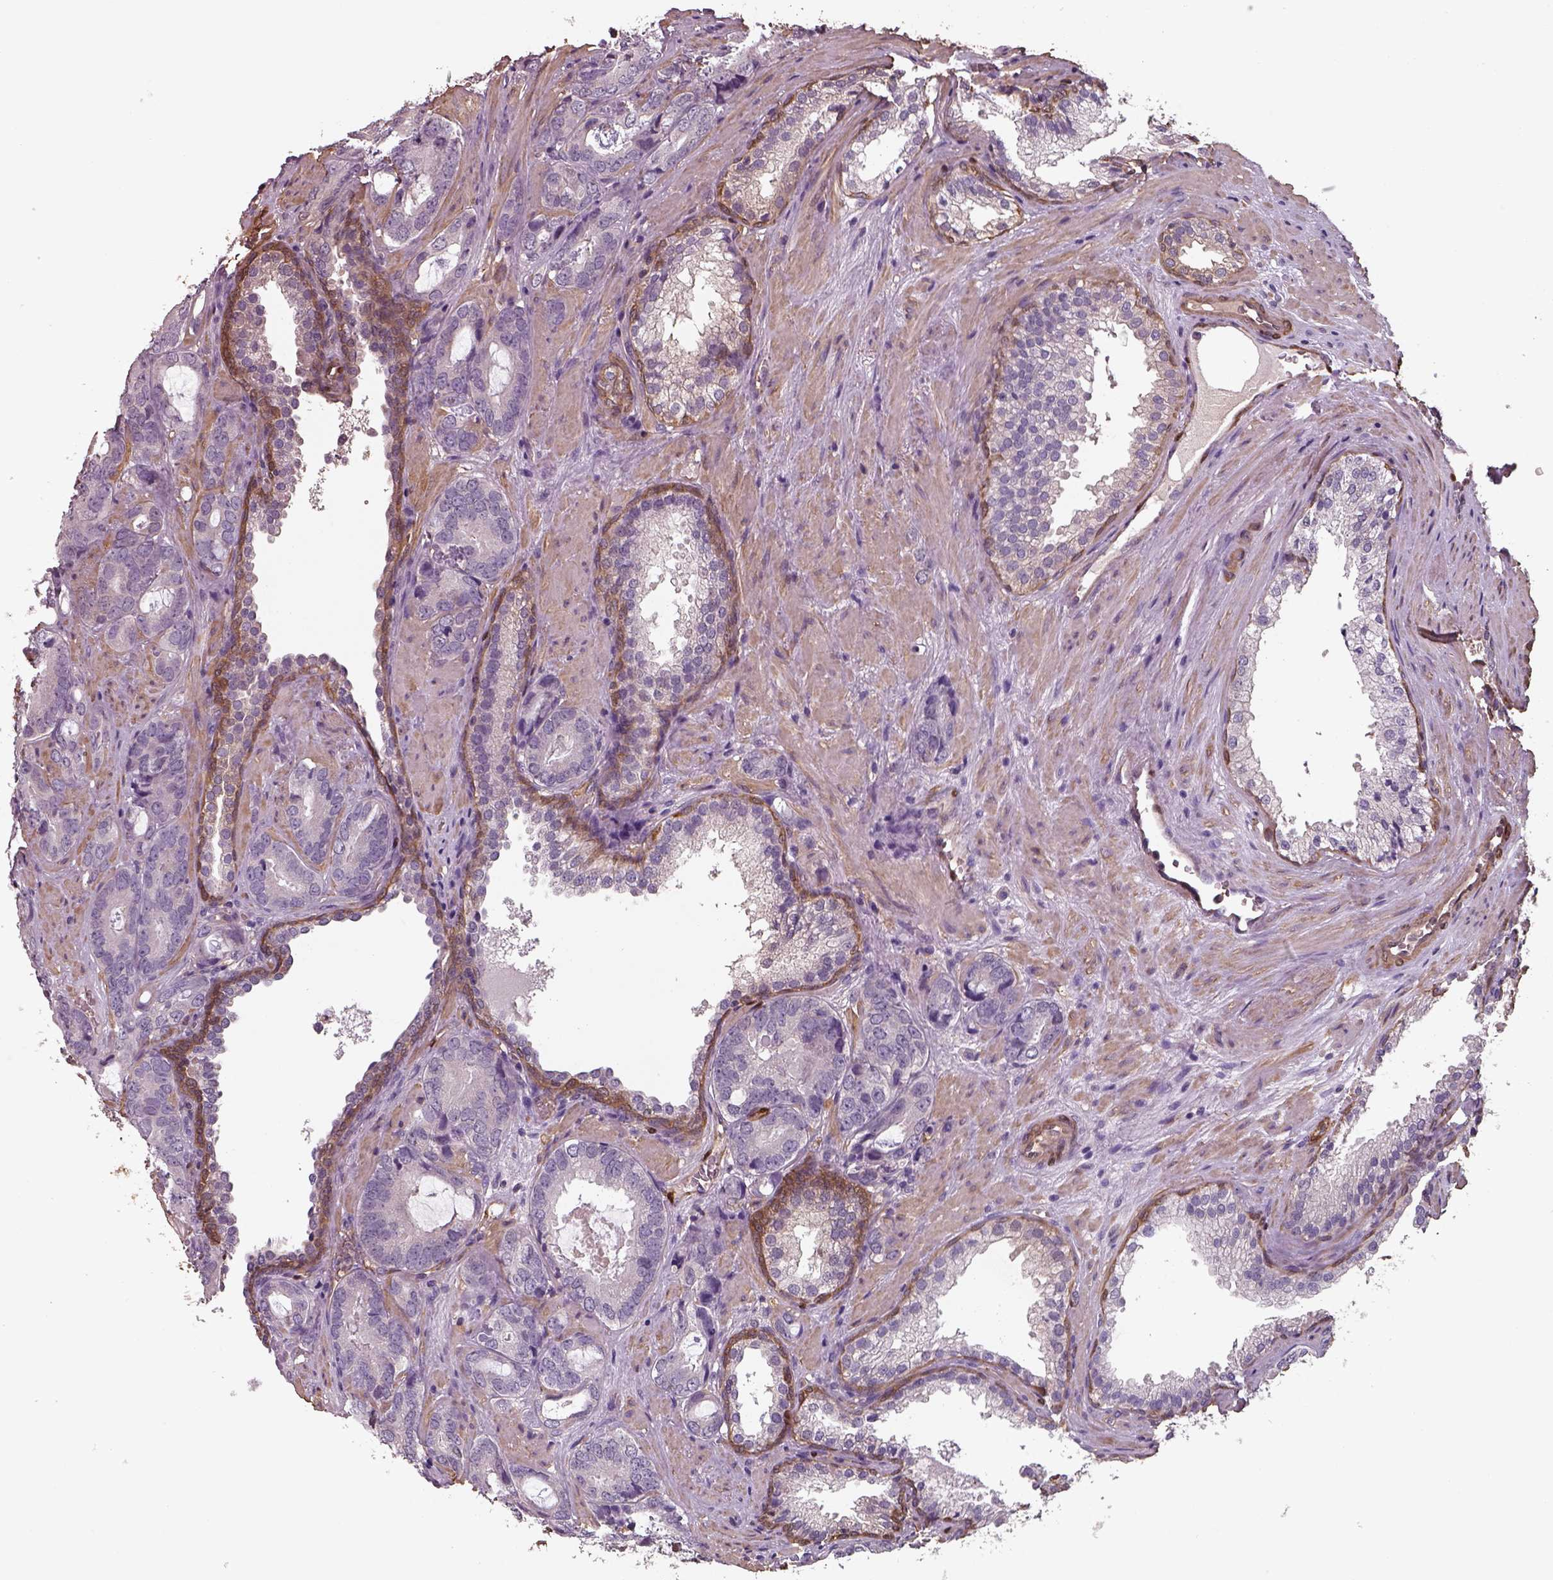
{"staining": {"intensity": "negative", "quantity": "none", "location": "none"}, "tissue": "prostate cancer", "cell_type": "Tumor cells", "image_type": "cancer", "snomed": [{"axis": "morphology", "description": "Adenocarcinoma, Low grade"}, {"axis": "topography", "description": "Prostate"}], "caption": "Tumor cells are negative for protein expression in human prostate cancer. (Brightfield microscopy of DAB (3,3'-diaminobenzidine) immunohistochemistry (IHC) at high magnification).", "gene": "ISYNA1", "patient": {"sex": "male", "age": 60}}